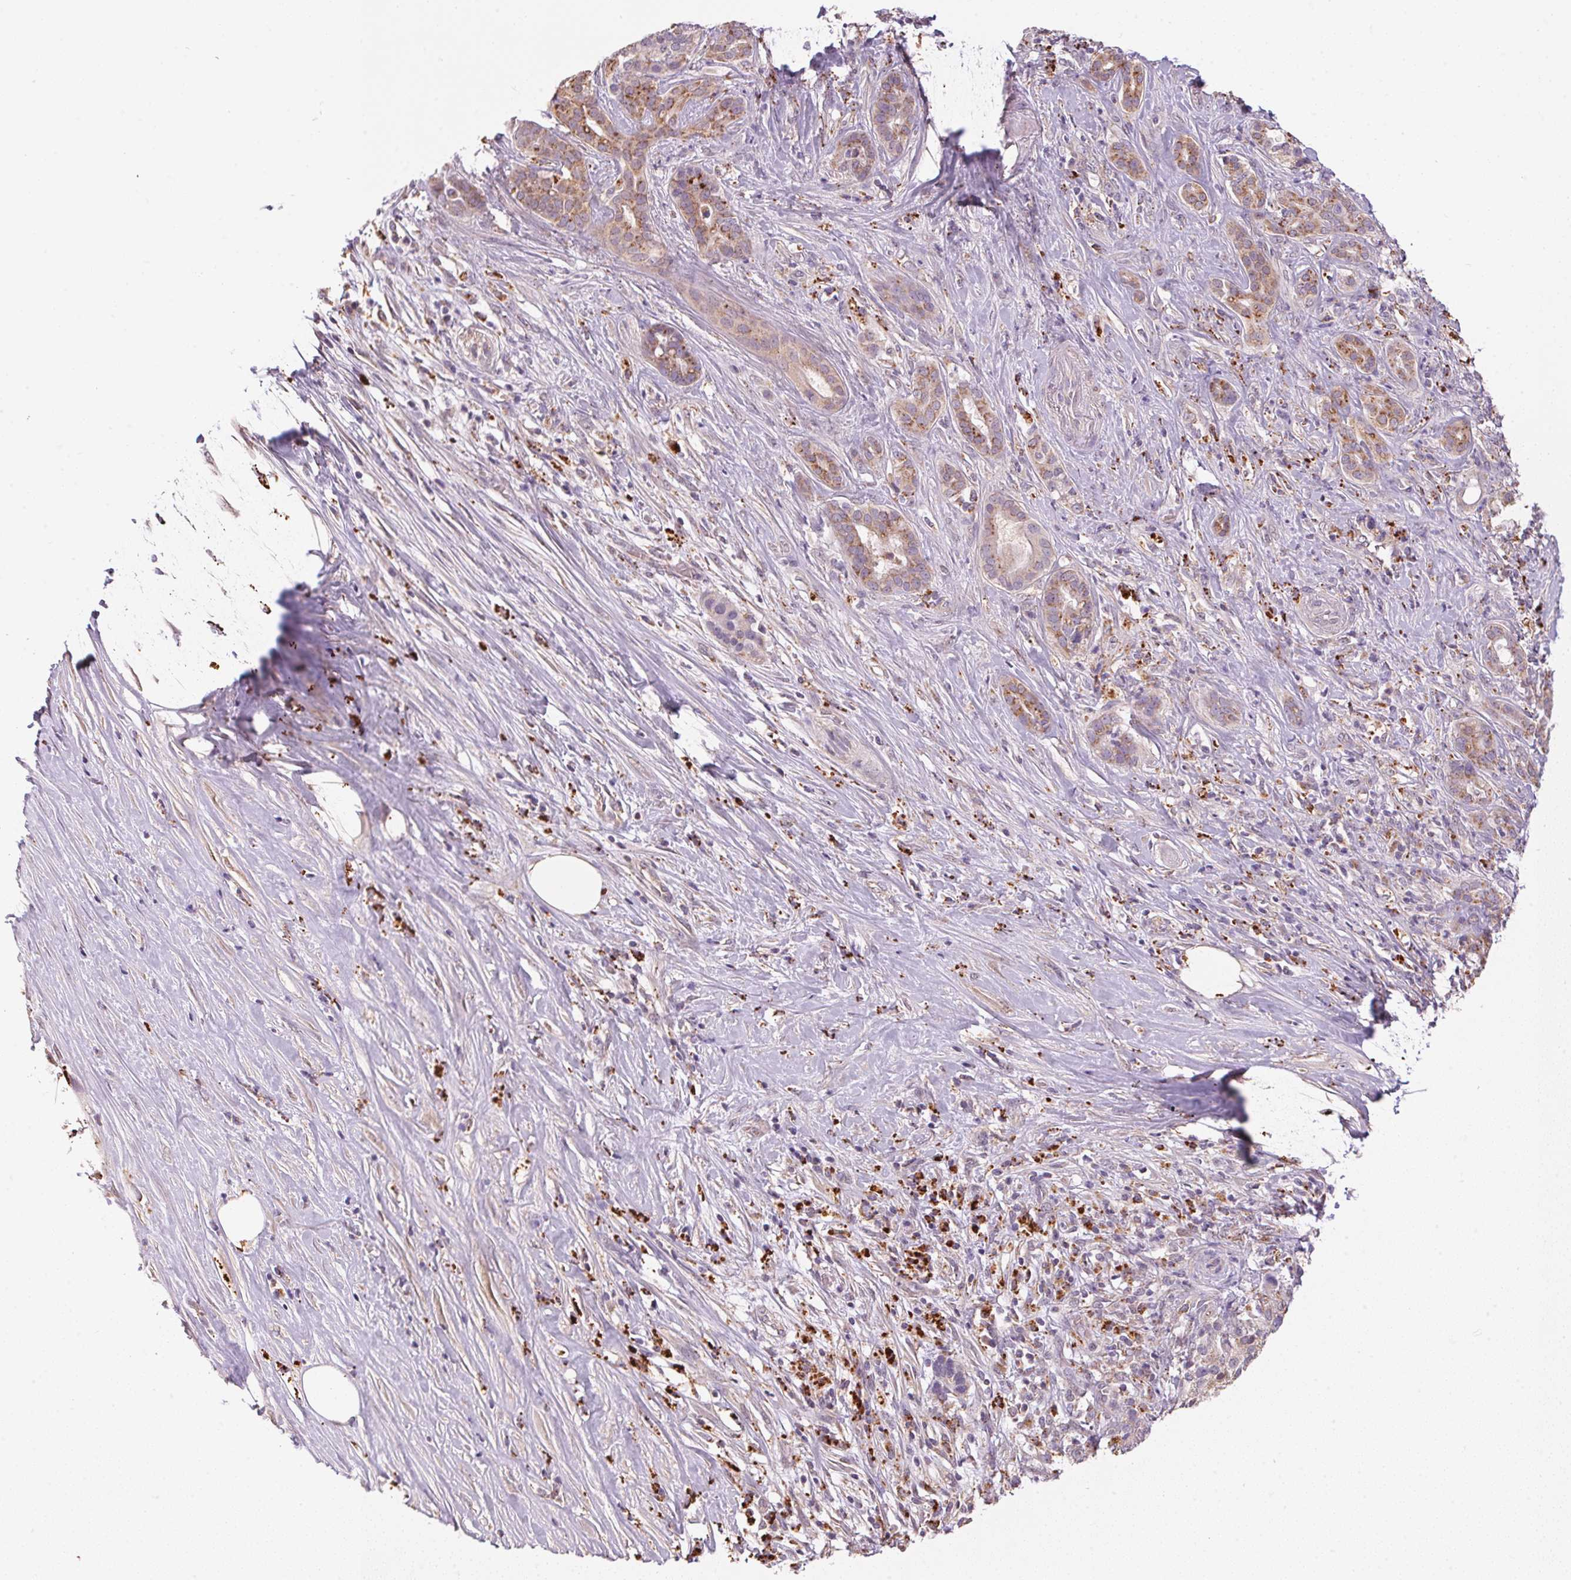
{"staining": {"intensity": "weak", "quantity": ">75%", "location": "cytoplasmic/membranous"}, "tissue": "pancreatic cancer", "cell_type": "Tumor cells", "image_type": "cancer", "snomed": [{"axis": "morphology", "description": "Normal tissue, NOS"}, {"axis": "morphology", "description": "Inflammation, NOS"}, {"axis": "morphology", "description": "Adenocarcinoma, NOS"}, {"axis": "topography", "description": "Pancreas"}], "caption": "The image exhibits a brown stain indicating the presence of a protein in the cytoplasmic/membranous of tumor cells in pancreatic adenocarcinoma. The staining was performed using DAB to visualize the protein expression in brown, while the nuclei were stained in blue with hematoxylin (Magnification: 20x).", "gene": "ADH5", "patient": {"sex": "male", "age": 57}}